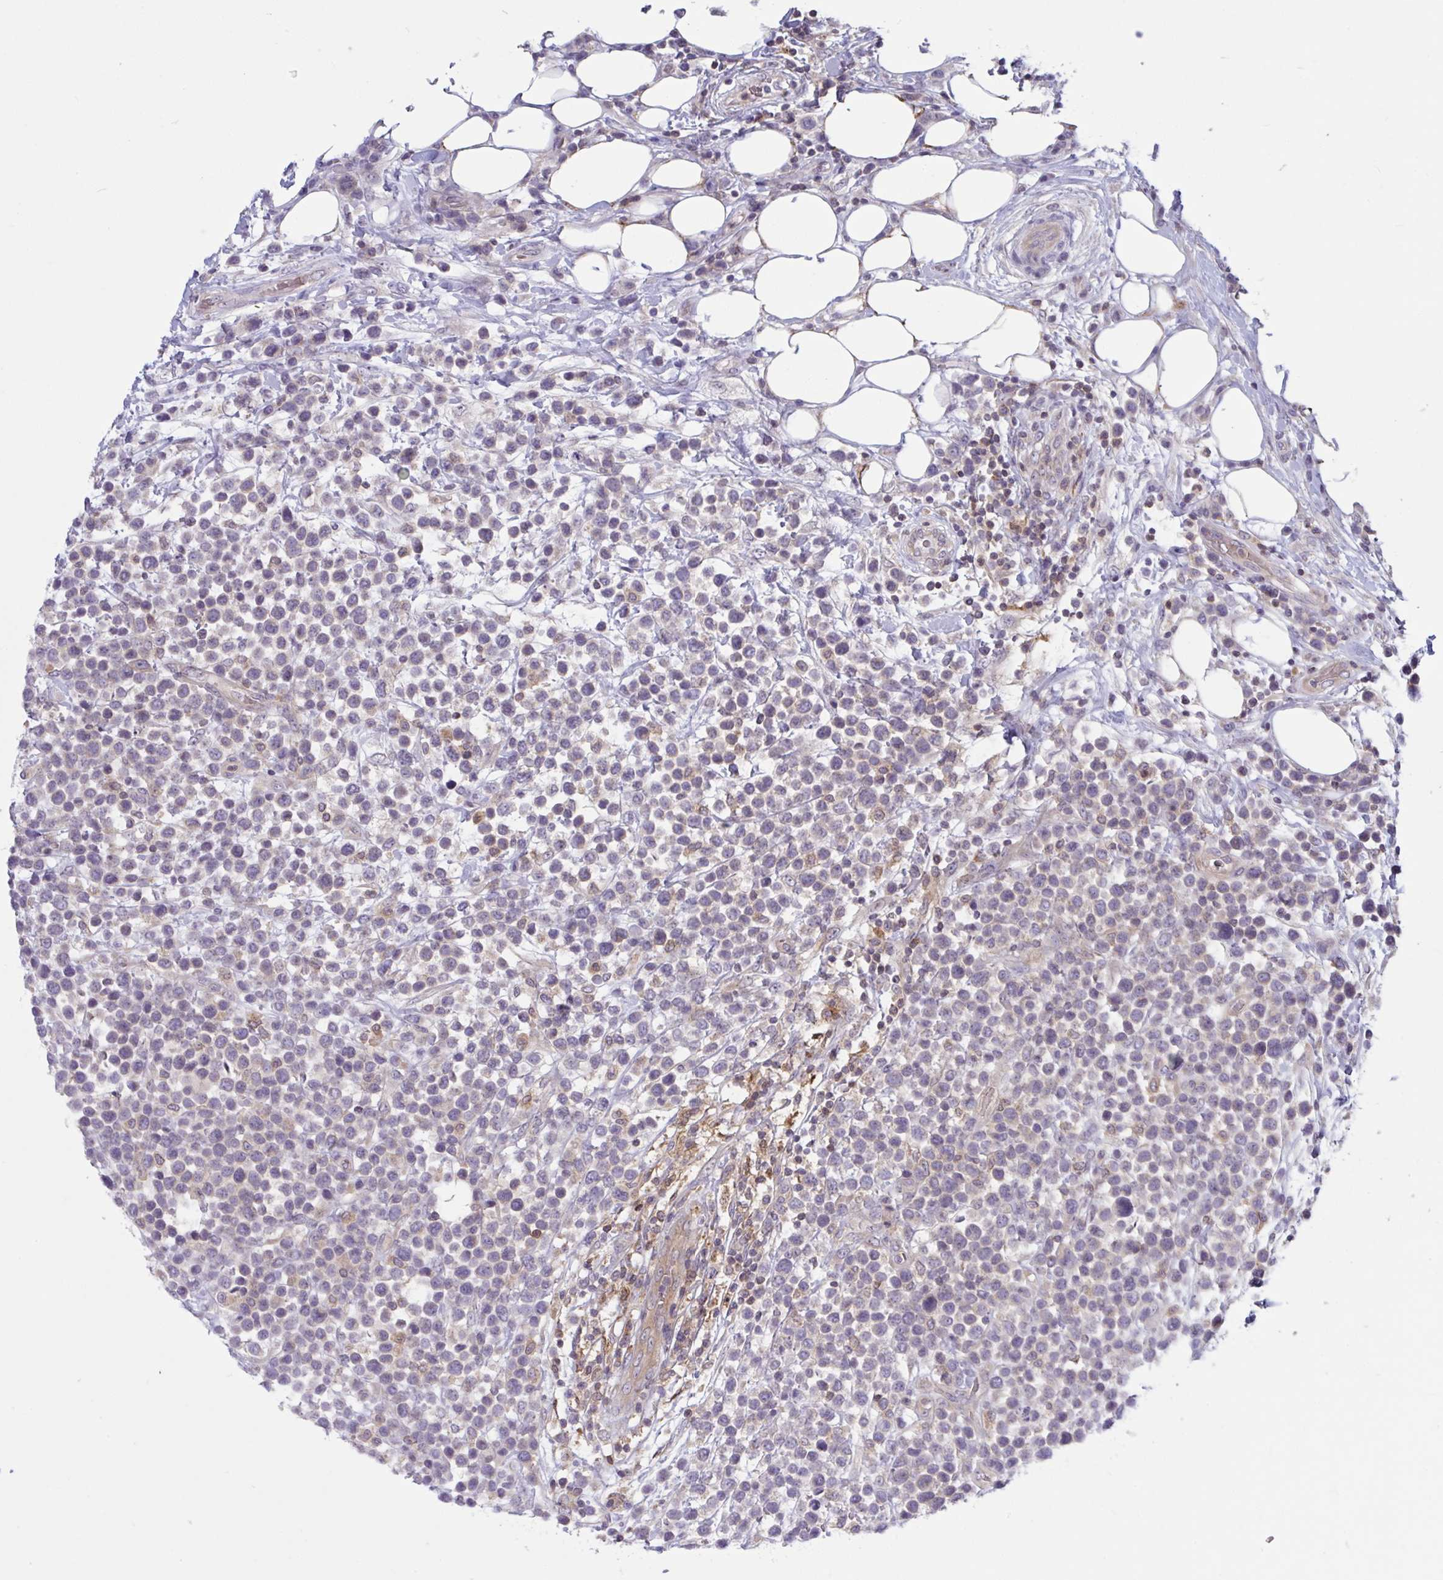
{"staining": {"intensity": "negative", "quantity": "none", "location": "none"}, "tissue": "lymphoma", "cell_type": "Tumor cells", "image_type": "cancer", "snomed": [{"axis": "morphology", "description": "Malignant lymphoma, non-Hodgkin's type, Low grade"}, {"axis": "topography", "description": "Lymph node"}], "caption": "This is an IHC micrograph of malignant lymphoma, non-Hodgkin's type (low-grade). There is no staining in tumor cells.", "gene": "TANK", "patient": {"sex": "male", "age": 60}}